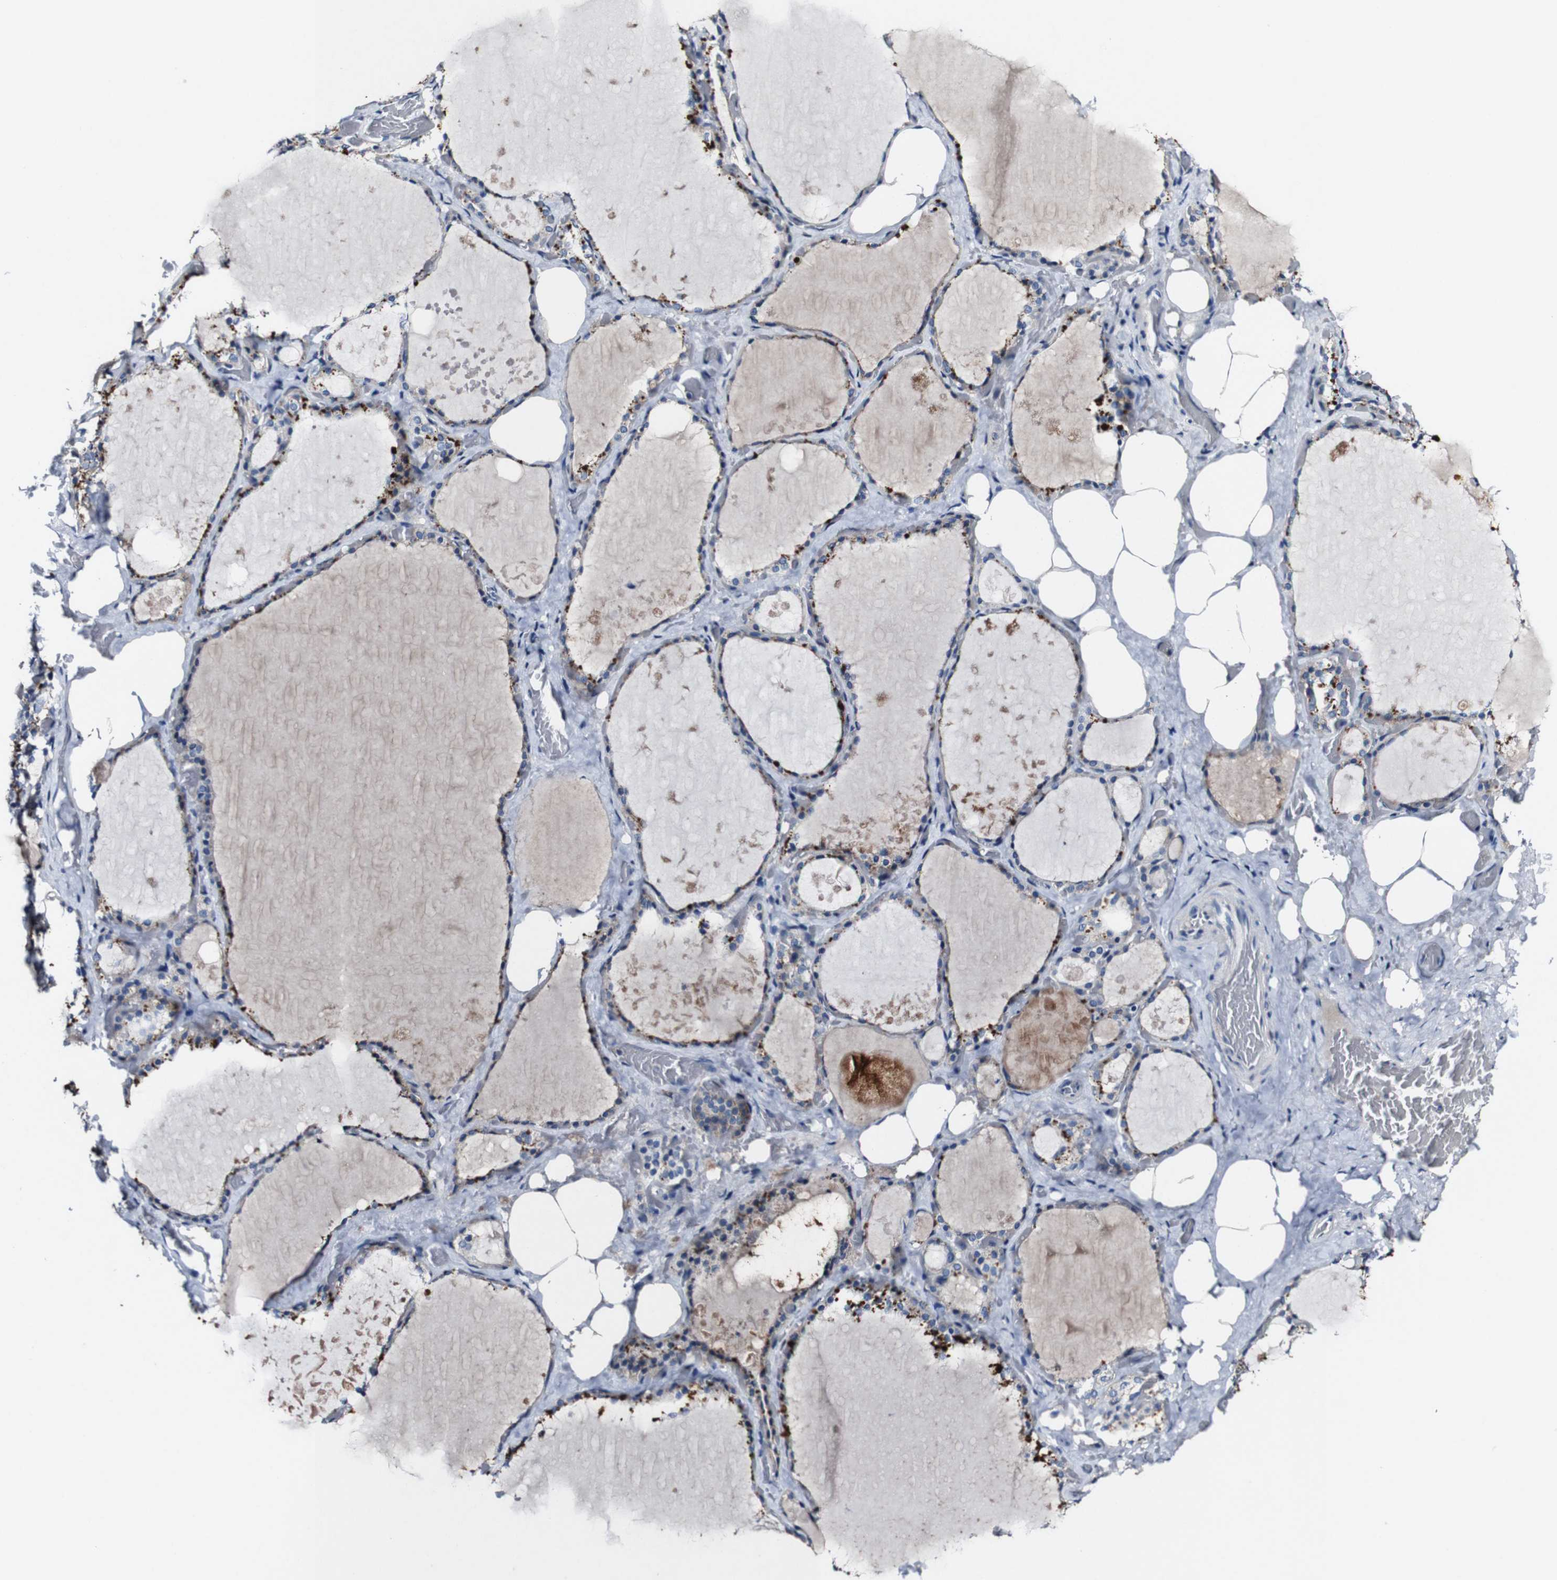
{"staining": {"intensity": "negative", "quantity": "none", "location": "none"}, "tissue": "thyroid gland", "cell_type": "Glandular cells", "image_type": "normal", "snomed": [{"axis": "morphology", "description": "Normal tissue, NOS"}, {"axis": "topography", "description": "Thyroid gland"}], "caption": "A photomicrograph of human thyroid gland is negative for staining in glandular cells. (DAB (3,3'-diaminobenzidine) IHC visualized using brightfield microscopy, high magnification).", "gene": "GRAMD1A", "patient": {"sex": "male", "age": 61}}